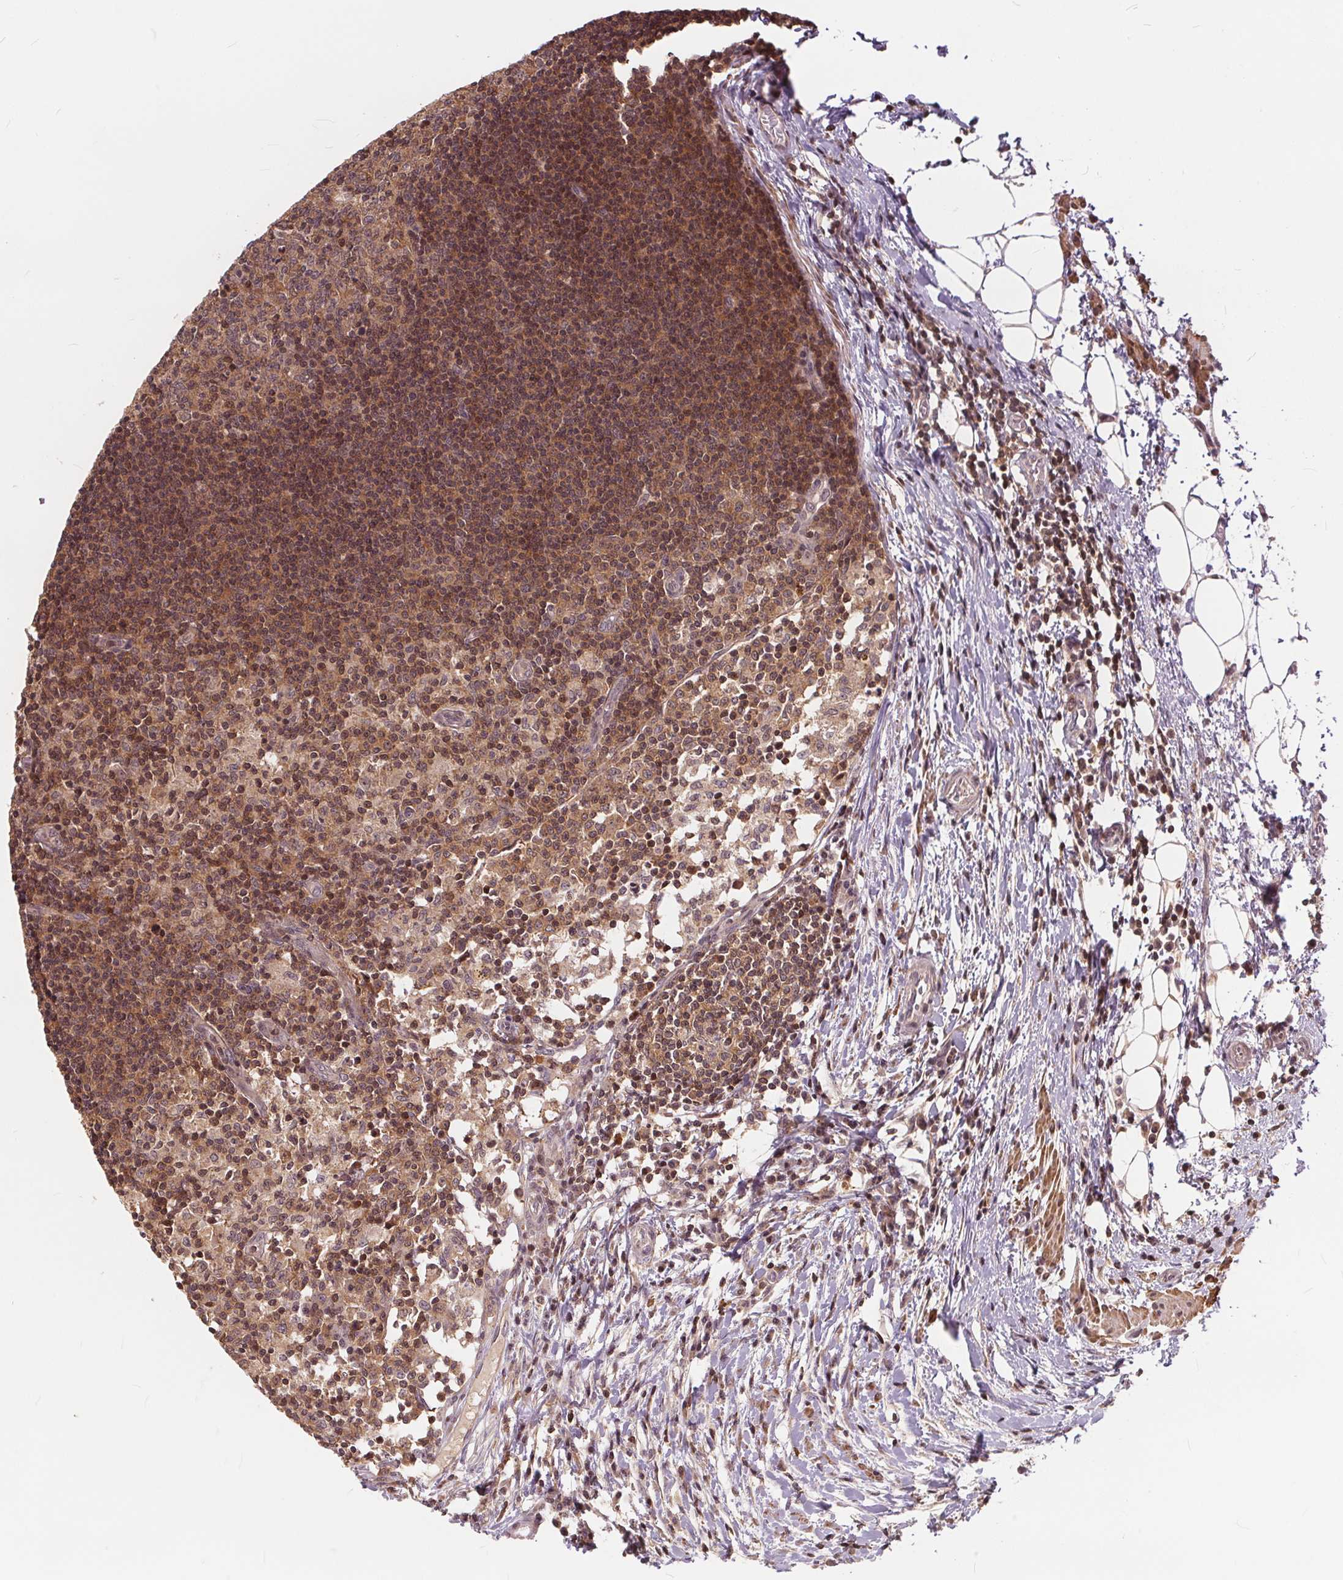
{"staining": {"intensity": "moderate", "quantity": ">75%", "location": "cytoplasmic/membranous,nuclear"}, "tissue": "lymph node", "cell_type": "Germinal center cells", "image_type": "normal", "snomed": [{"axis": "morphology", "description": "Normal tissue, NOS"}, {"axis": "topography", "description": "Lymph node"}], "caption": "DAB immunohistochemical staining of normal human lymph node reveals moderate cytoplasmic/membranous,nuclear protein positivity in about >75% of germinal center cells.", "gene": "HIF1AN", "patient": {"sex": "female", "age": 72}}